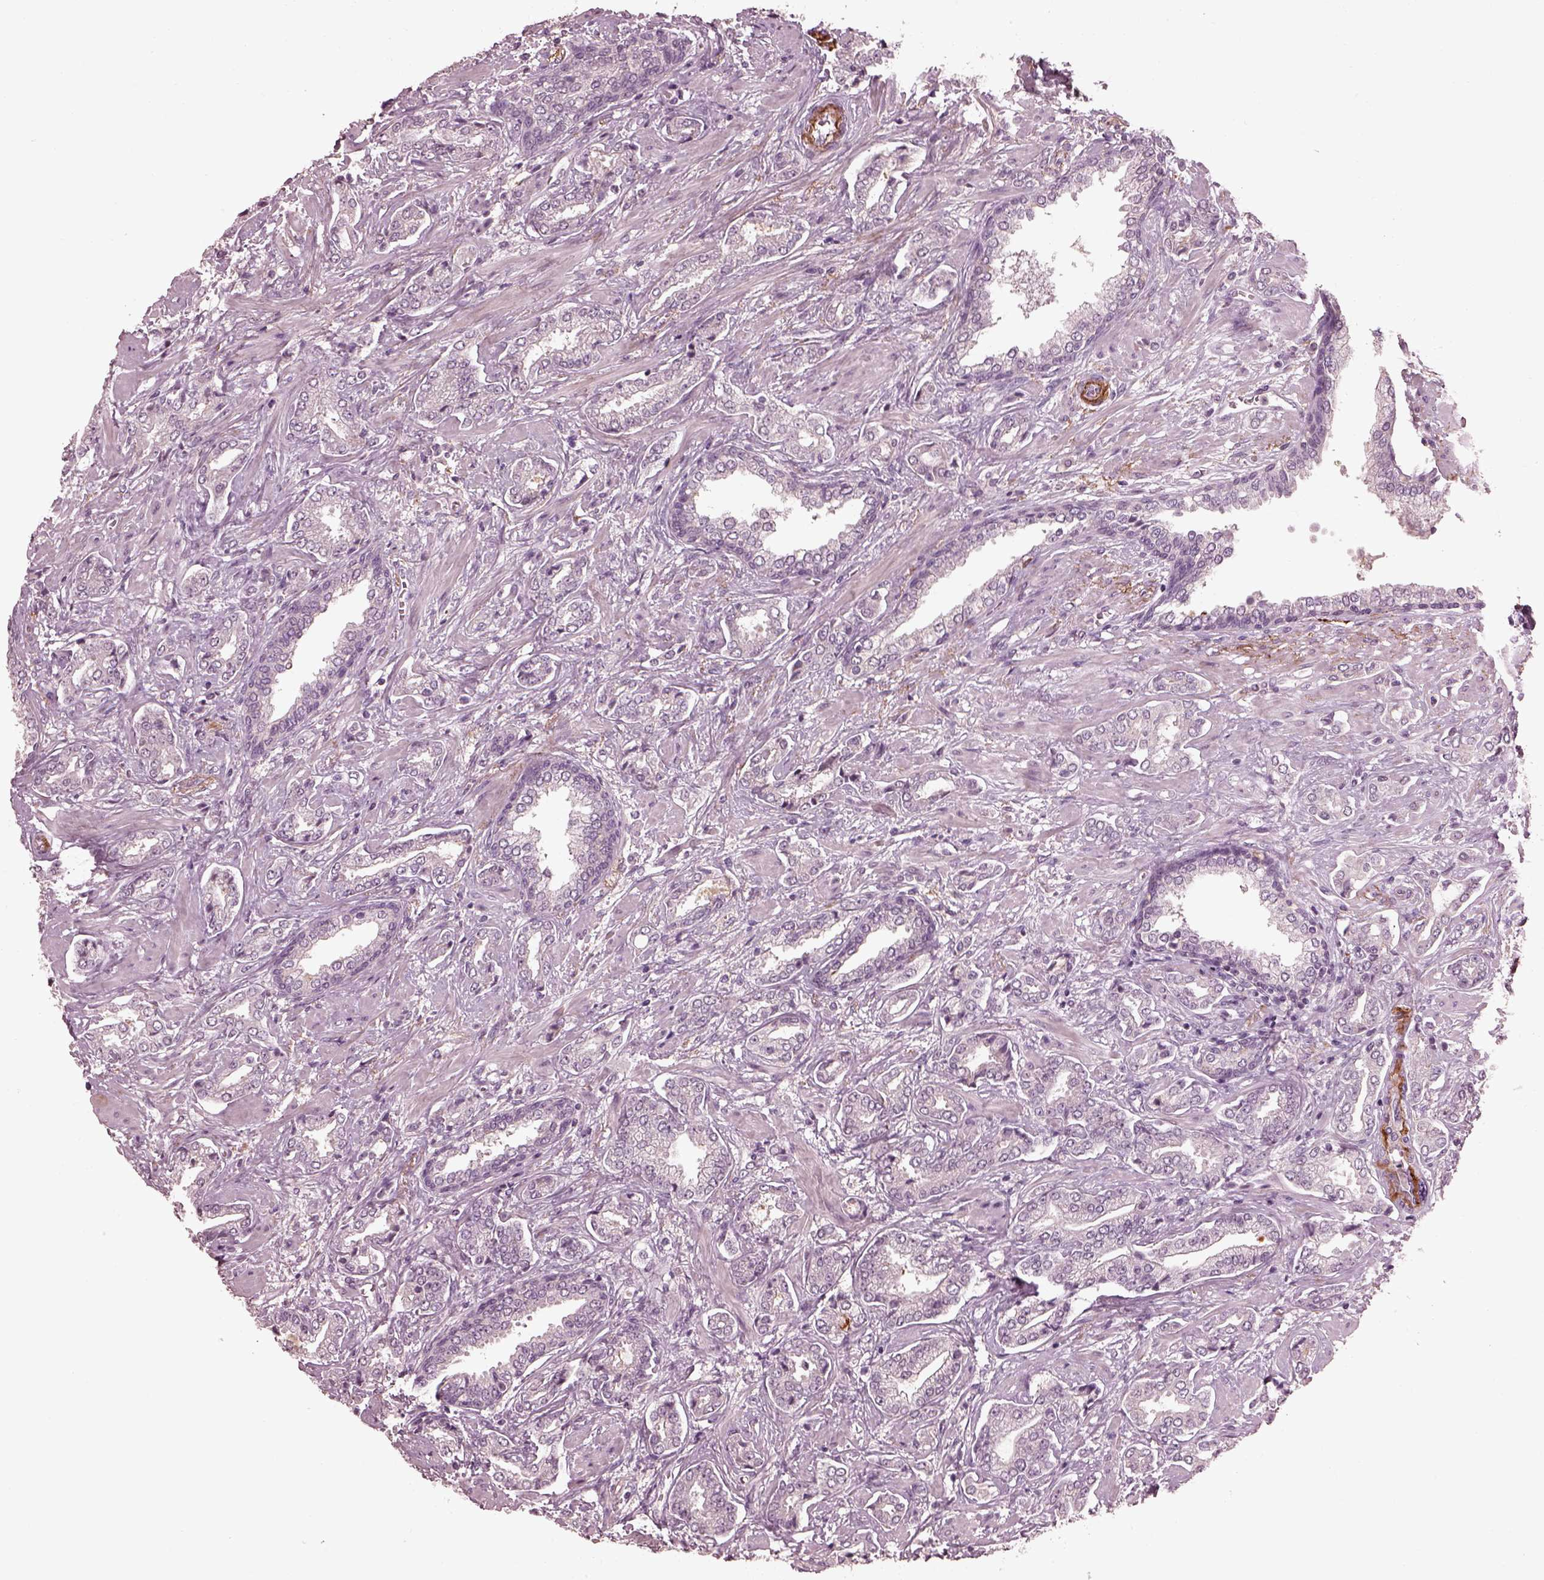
{"staining": {"intensity": "negative", "quantity": "none", "location": "none"}, "tissue": "prostate cancer", "cell_type": "Tumor cells", "image_type": "cancer", "snomed": [{"axis": "morphology", "description": "Adenocarcinoma, Low grade"}, {"axis": "topography", "description": "Prostate"}], "caption": "This is an IHC micrograph of human prostate cancer. There is no staining in tumor cells.", "gene": "EFEMP1", "patient": {"sex": "male", "age": 61}}